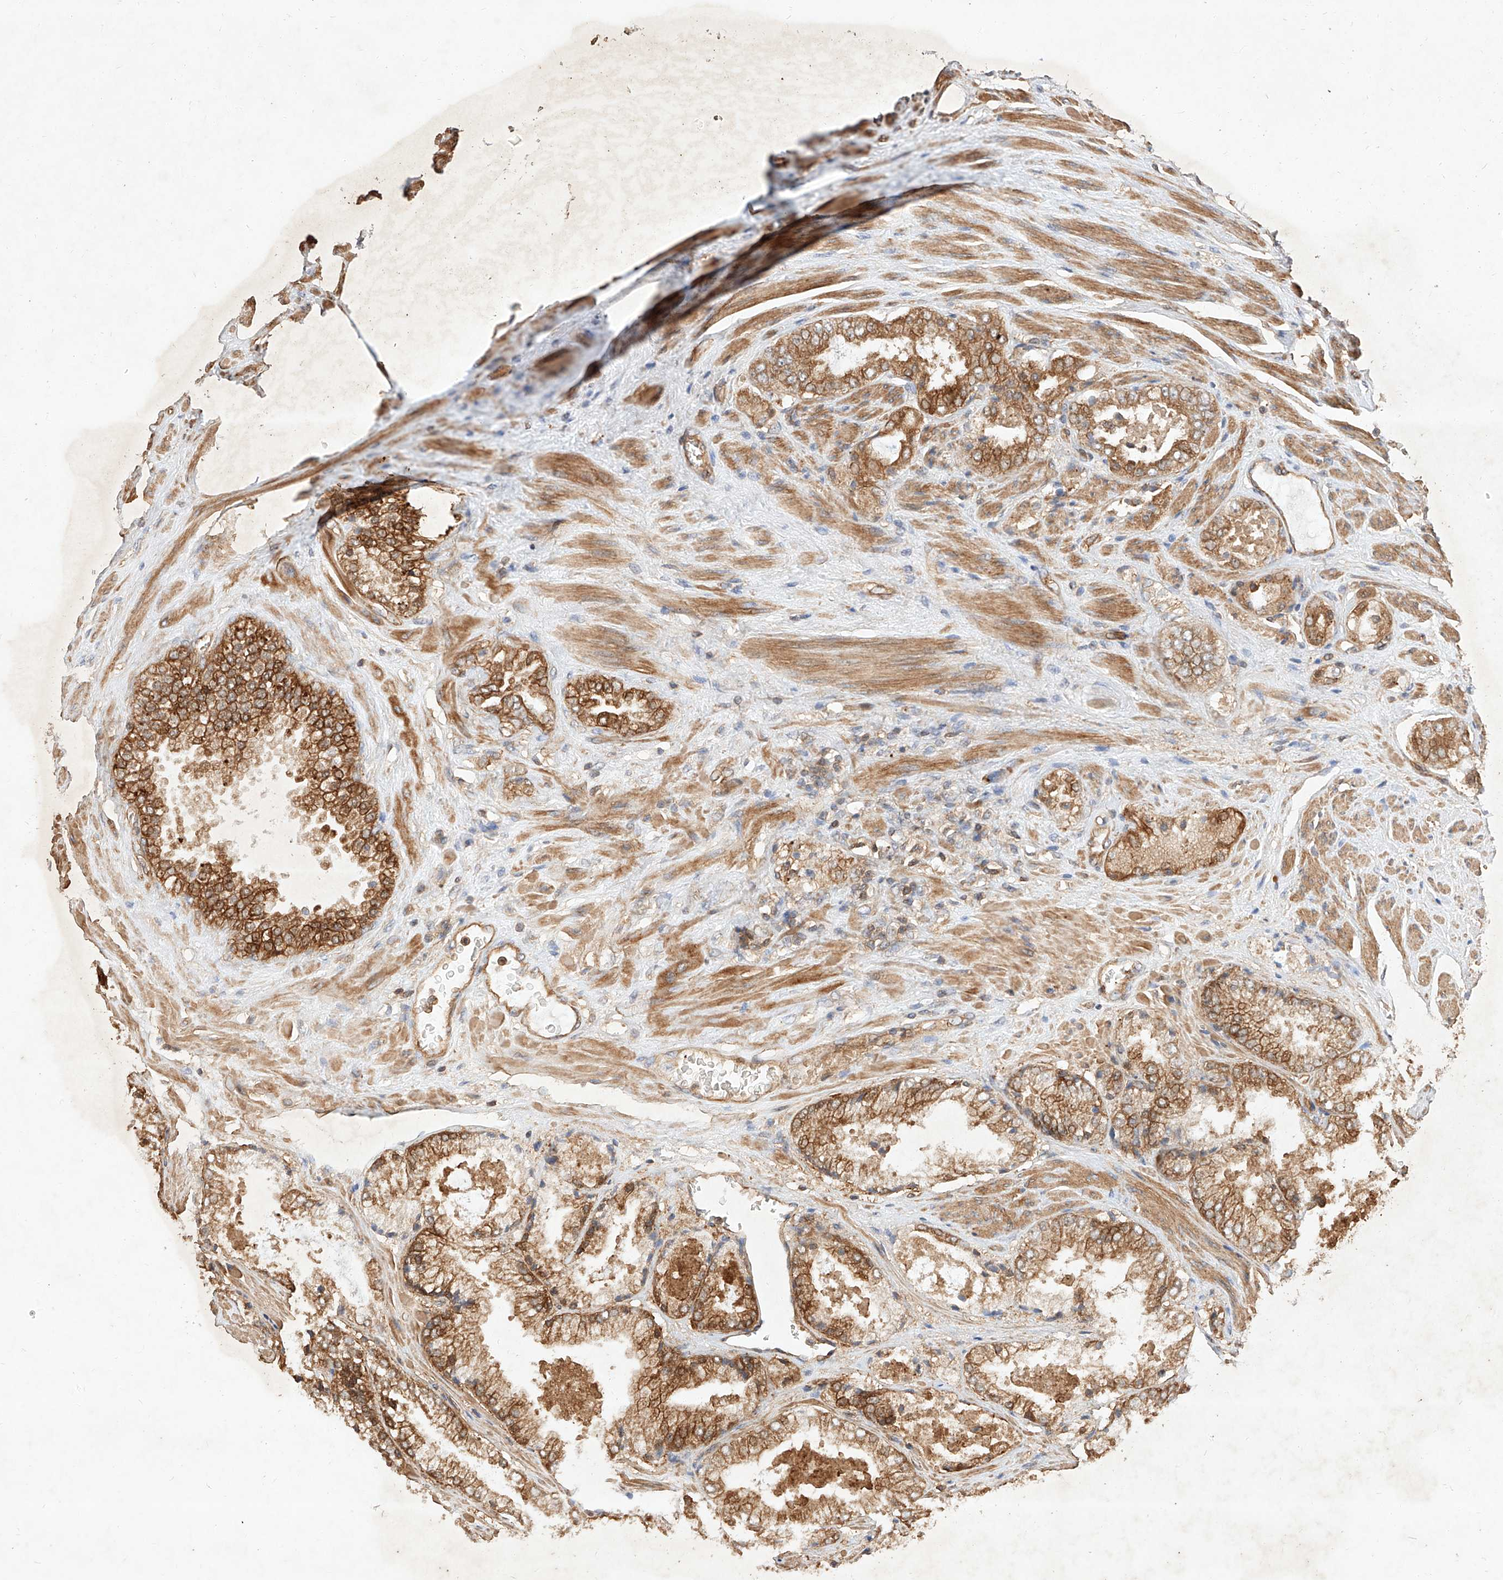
{"staining": {"intensity": "moderate", "quantity": ">75%", "location": "cytoplasmic/membranous"}, "tissue": "prostate cancer", "cell_type": "Tumor cells", "image_type": "cancer", "snomed": [{"axis": "morphology", "description": "Adenocarcinoma, High grade"}, {"axis": "topography", "description": "Prostate"}], "caption": "Protein expression analysis of human prostate high-grade adenocarcinoma reveals moderate cytoplasmic/membranous positivity in approximately >75% of tumor cells. (DAB (3,3'-diaminobenzidine) = brown stain, brightfield microscopy at high magnification).", "gene": "GHDC", "patient": {"sex": "male", "age": 58}}